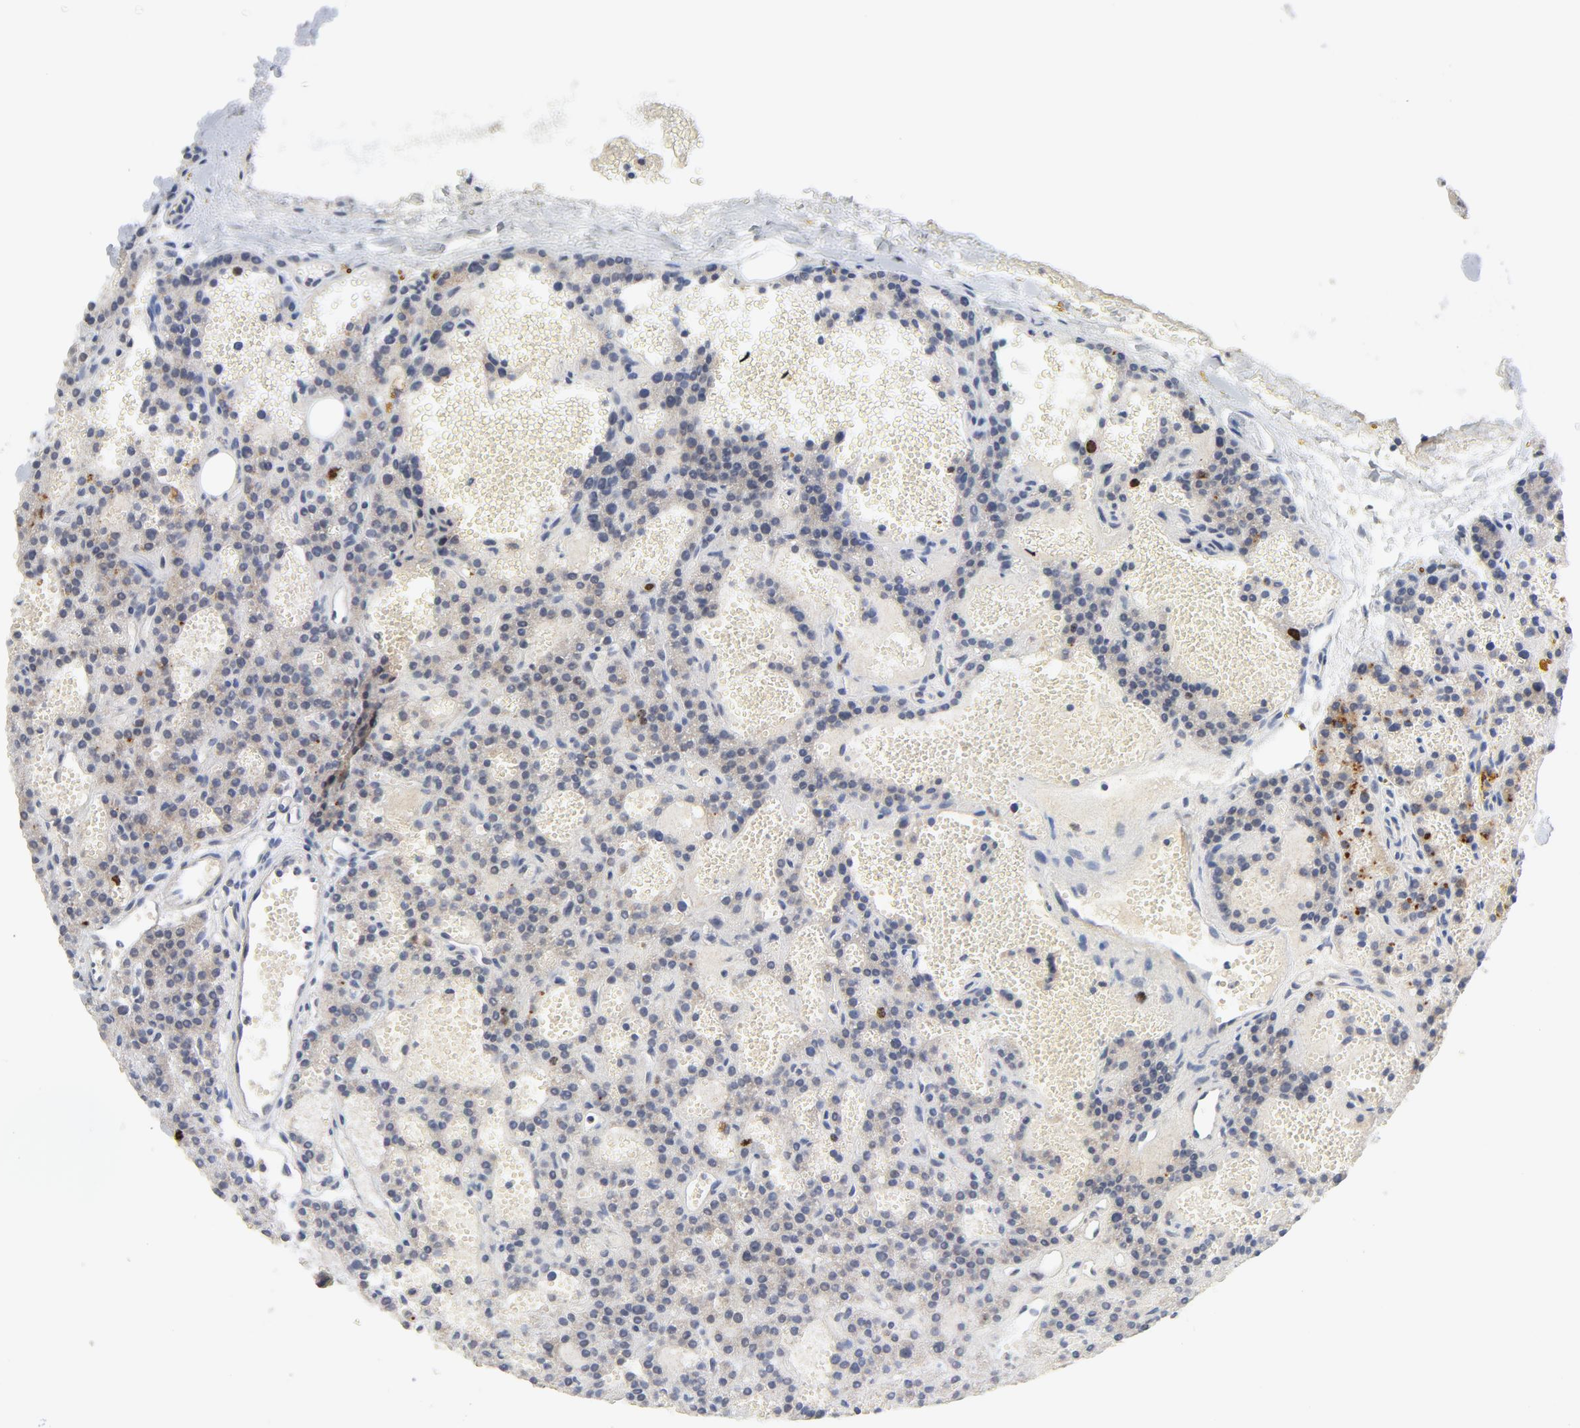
{"staining": {"intensity": "weak", "quantity": "25%-75%", "location": "cytoplasmic/membranous"}, "tissue": "parathyroid gland", "cell_type": "Glandular cells", "image_type": "normal", "snomed": [{"axis": "morphology", "description": "Normal tissue, NOS"}, {"axis": "topography", "description": "Parathyroid gland"}], "caption": "Immunohistochemistry (DAB) staining of benign parathyroid gland exhibits weak cytoplasmic/membranous protein expression in about 25%-75% of glandular cells. (DAB = brown stain, brightfield microscopy at high magnification).", "gene": "BIRC5", "patient": {"sex": "male", "age": 25}}